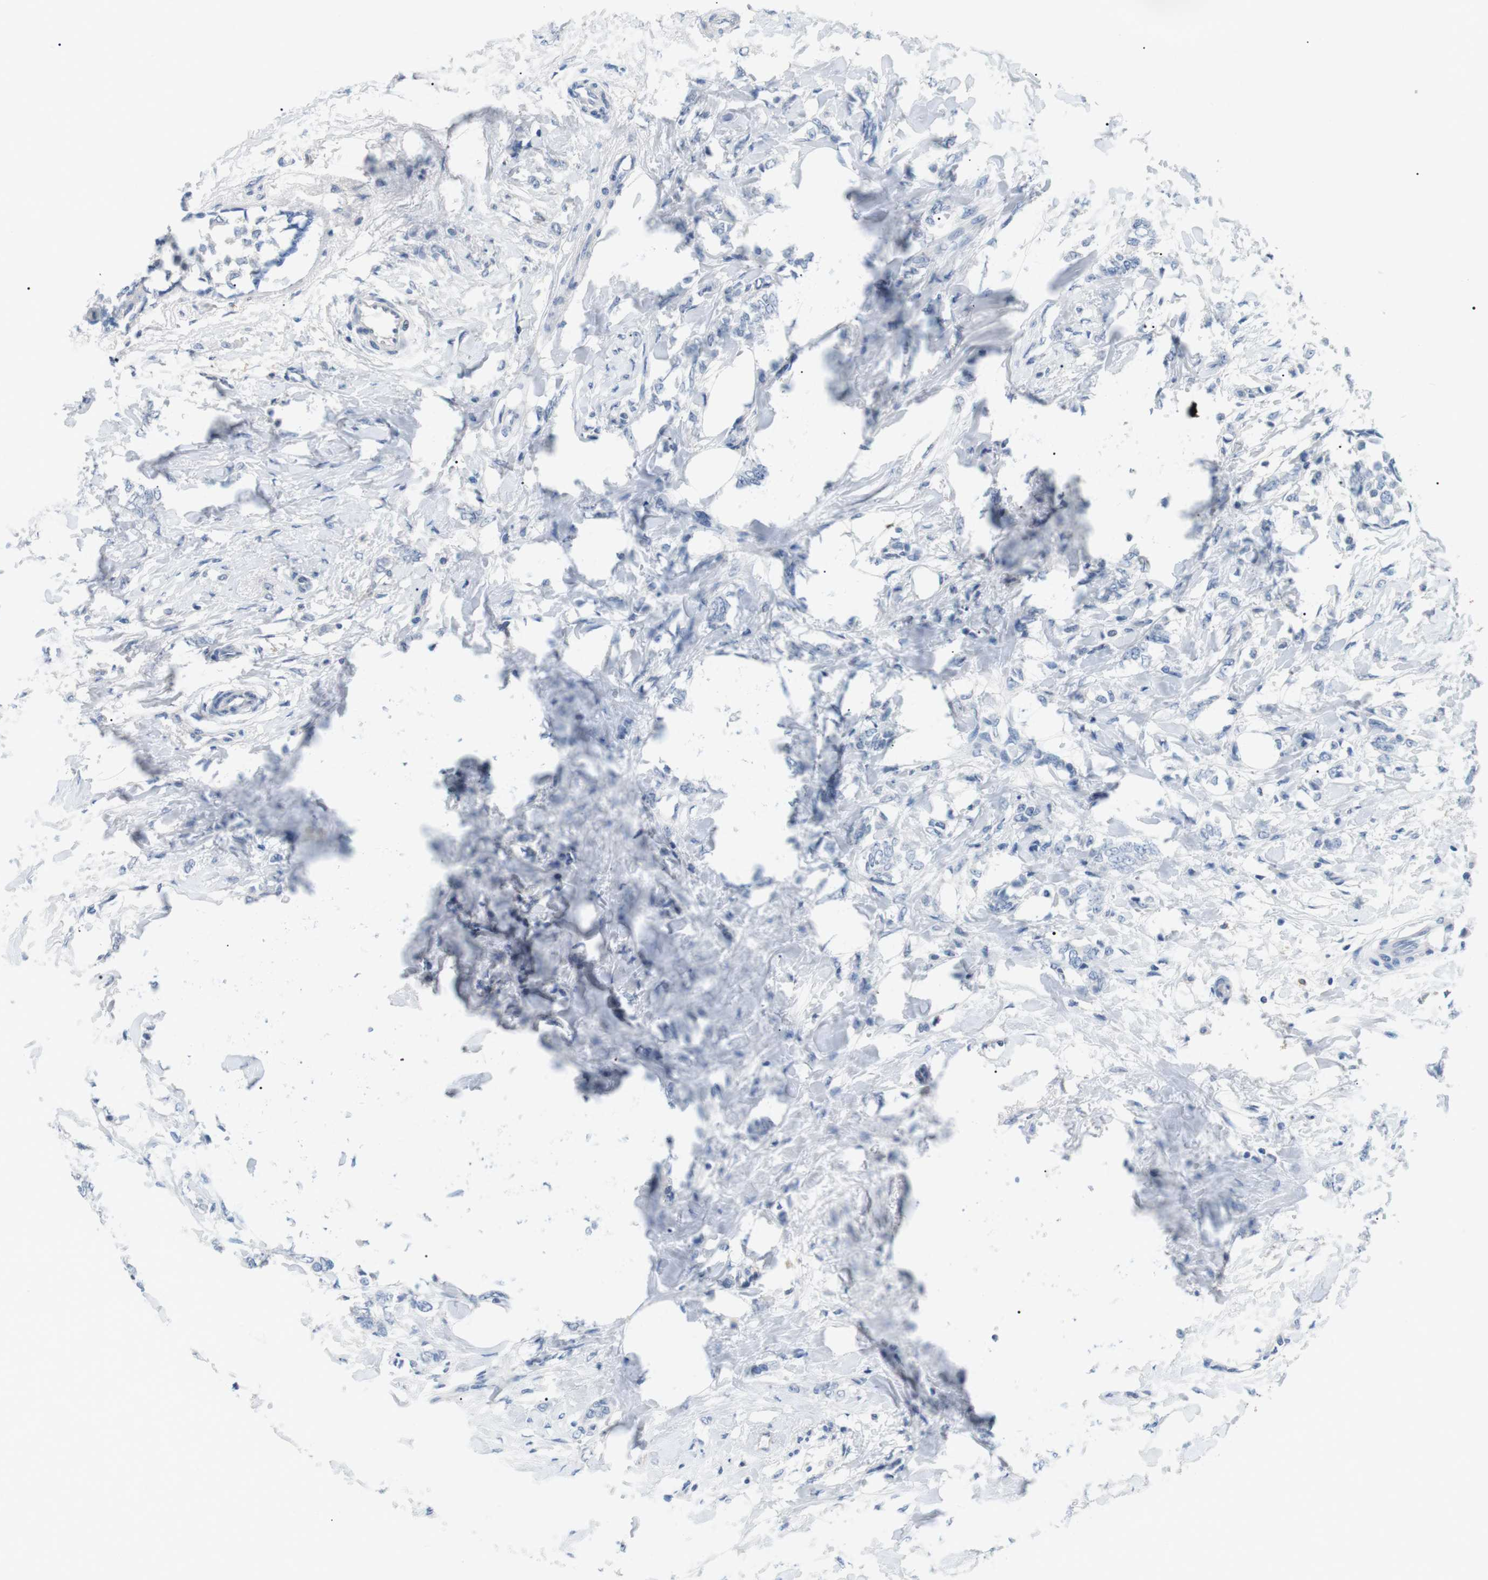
{"staining": {"intensity": "negative", "quantity": "none", "location": "none"}, "tissue": "breast cancer", "cell_type": "Tumor cells", "image_type": "cancer", "snomed": [{"axis": "morphology", "description": "Lobular carcinoma, in situ"}, {"axis": "morphology", "description": "Lobular carcinoma"}, {"axis": "topography", "description": "Breast"}], "caption": "Immunohistochemistry histopathology image of neoplastic tissue: lobular carcinoma in situ (breast) stained with DAB demonstrates no significant protein positivity in tumor cells.", "gene": "FCGRT", "patient": {"sex": "female", "age": 41}}